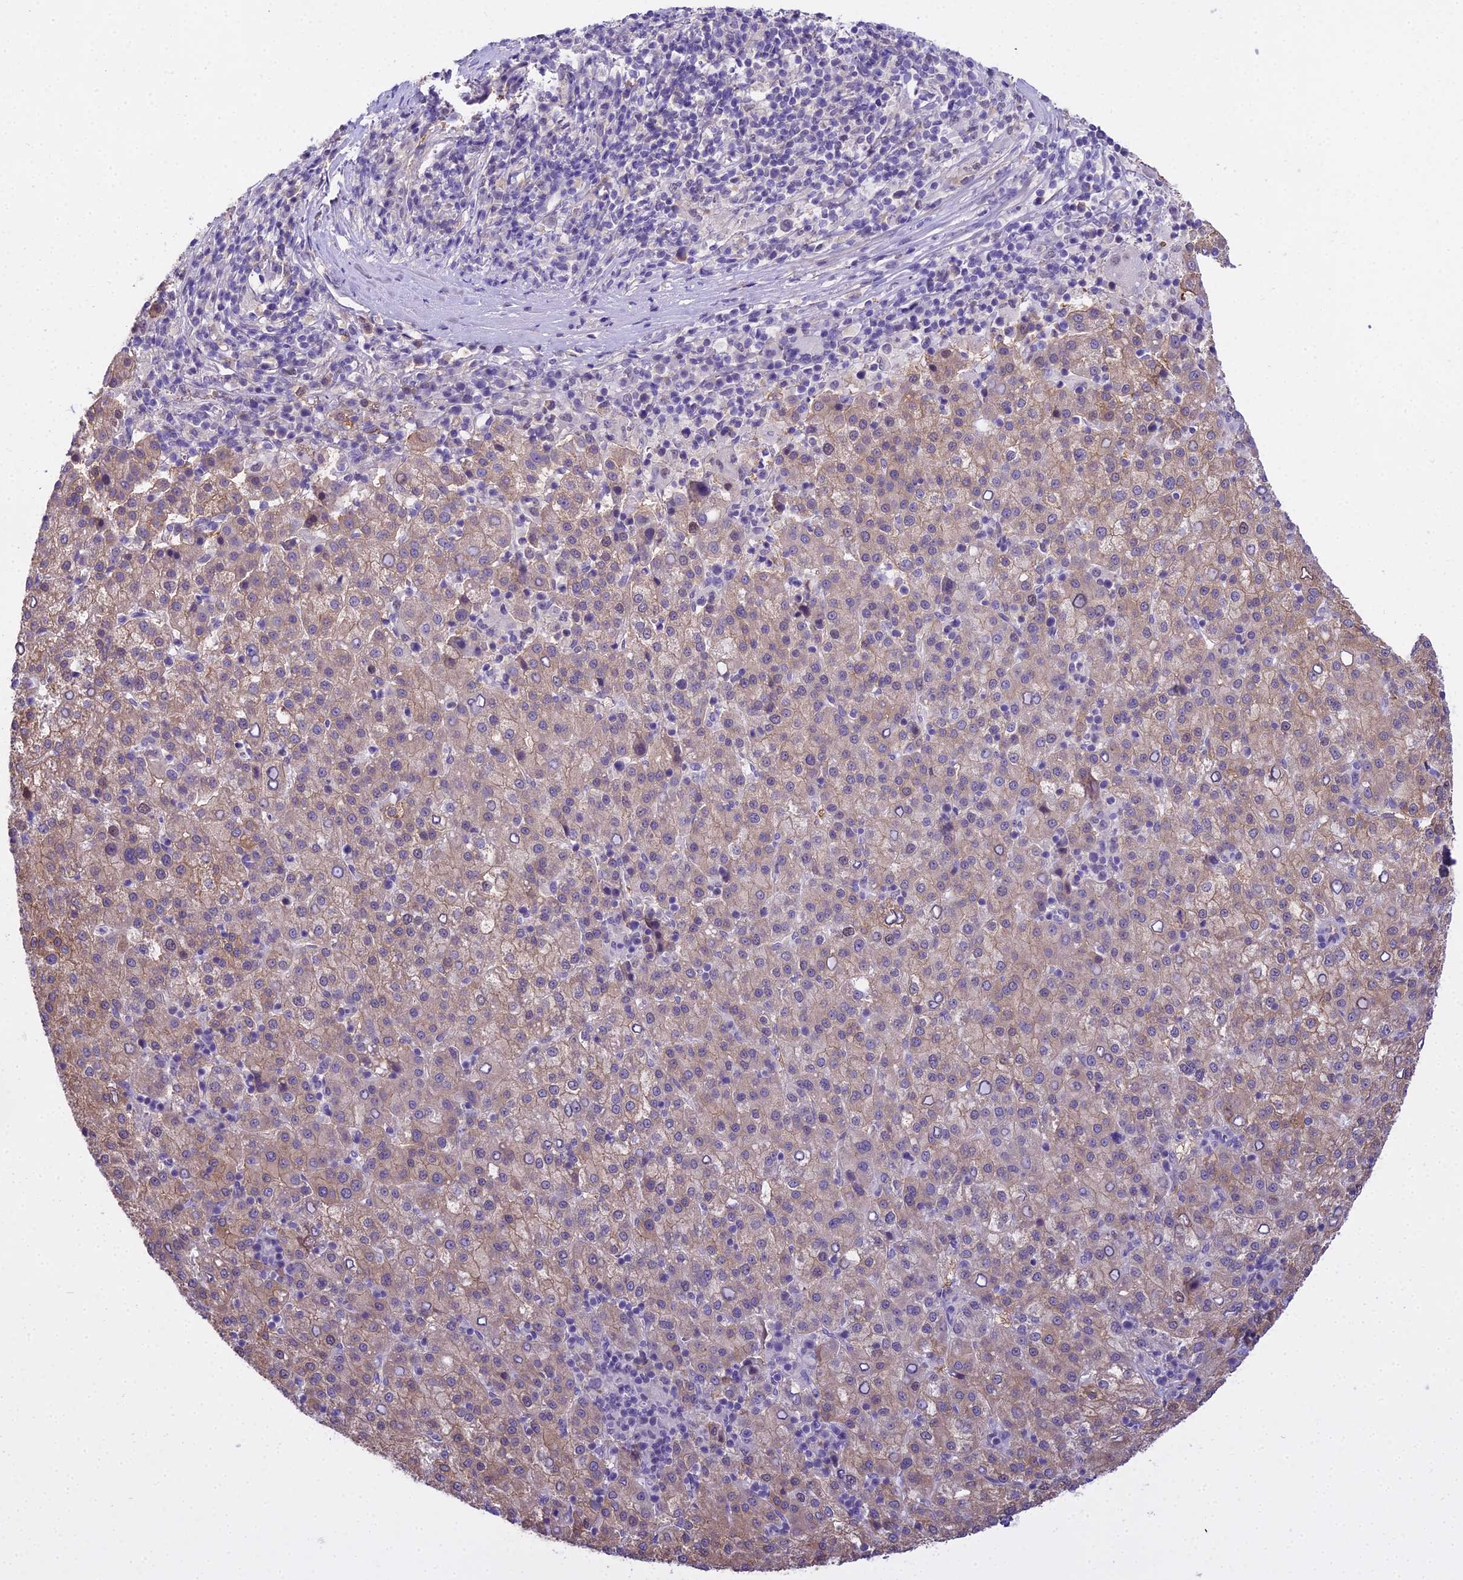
{"staining": {"intensity": "weak", "quantity": ">75%", "location": "cytoplasmic/membranous"}, "tissue": "liver cancer", "cell_type": "Tumor cells", "image_type": "cancer", "snomed": [{"axis": "morphology", "description": "Carcinoma, Hepatocellular, NOS"}, {"axis": "topography", "description": "Liver"}], "caption": "DAB immunohistochemical staining of liver cancer (hepatocellular carcinoma) exhibits weak cytoplasmic/membranous protein positivity in about >75% of tumor cells.", "gene": "MAT2A", "patient": {"sex": "female", "age": 58}}